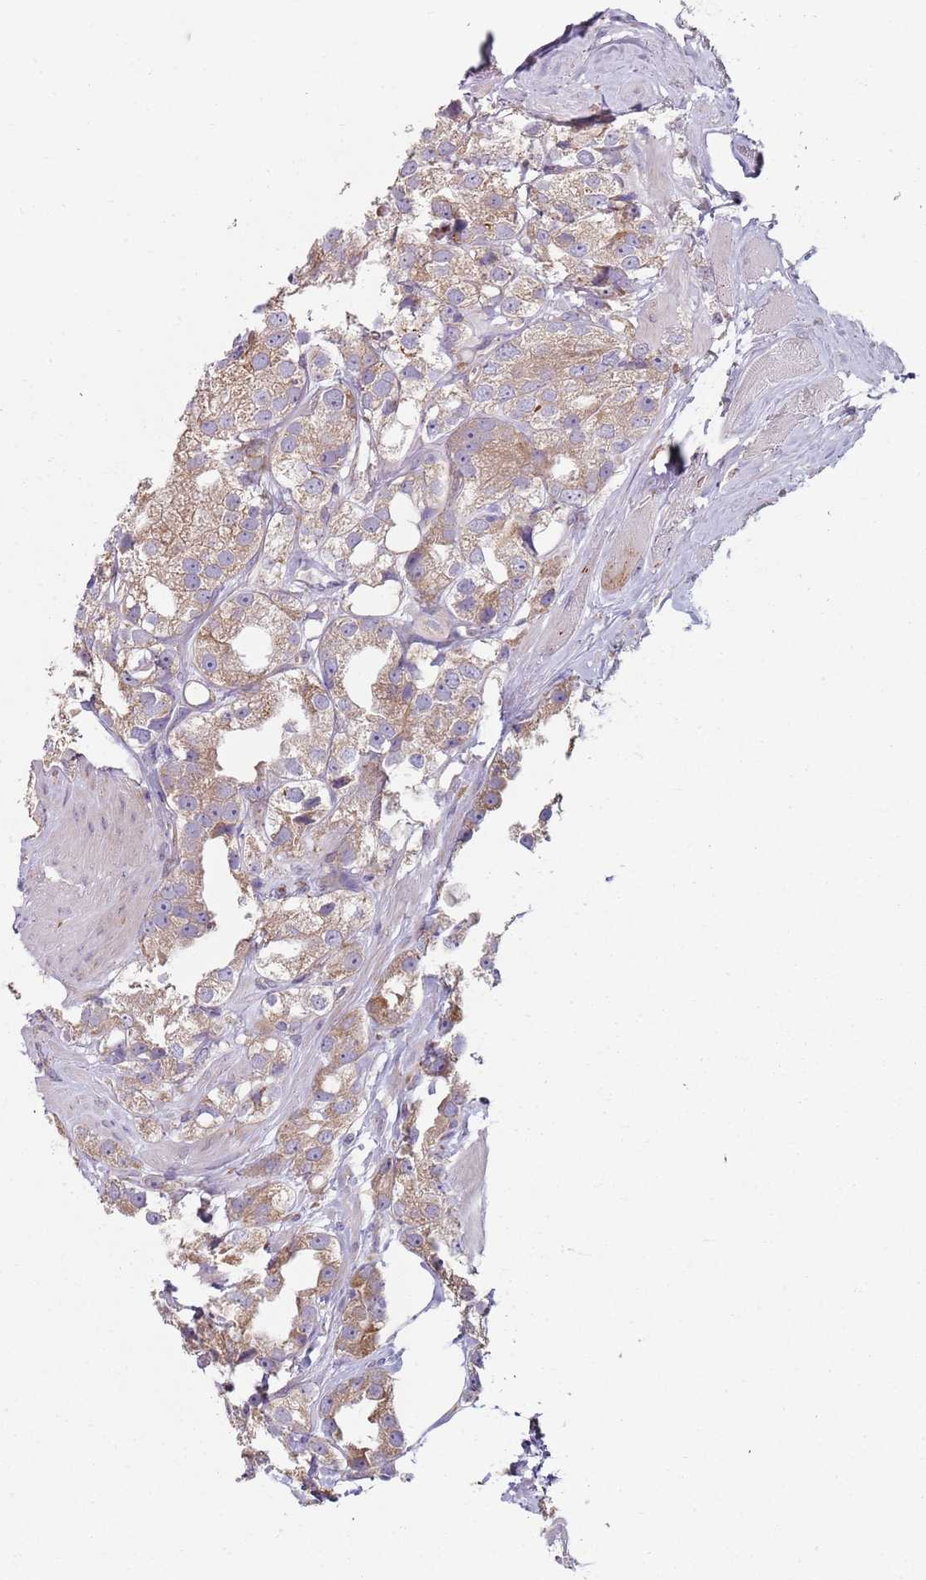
{"staining": {"intensity": "weak", "quantity": ">75%", "location": "cytoplasmic/membranous"}, "tissue": "prostate cancer", "cell_type": "Tumor cells", "image_type": "cancer", "snomed": [{"axis": "morphology", "description": "Adenocarcinoma, NOS"}, {"axis": "topography", "description": "Prostate"}], "caption": "An immunohistochemistry micrograph of tumor tissue is shown. Protein staining in brown shows weak cytoplasmic/membranous positivity in prostate cancer (adenocarcinoma) within tumor cells.", "gene": "SPATA2", "patient": {"sex": "male", "age": 79}}